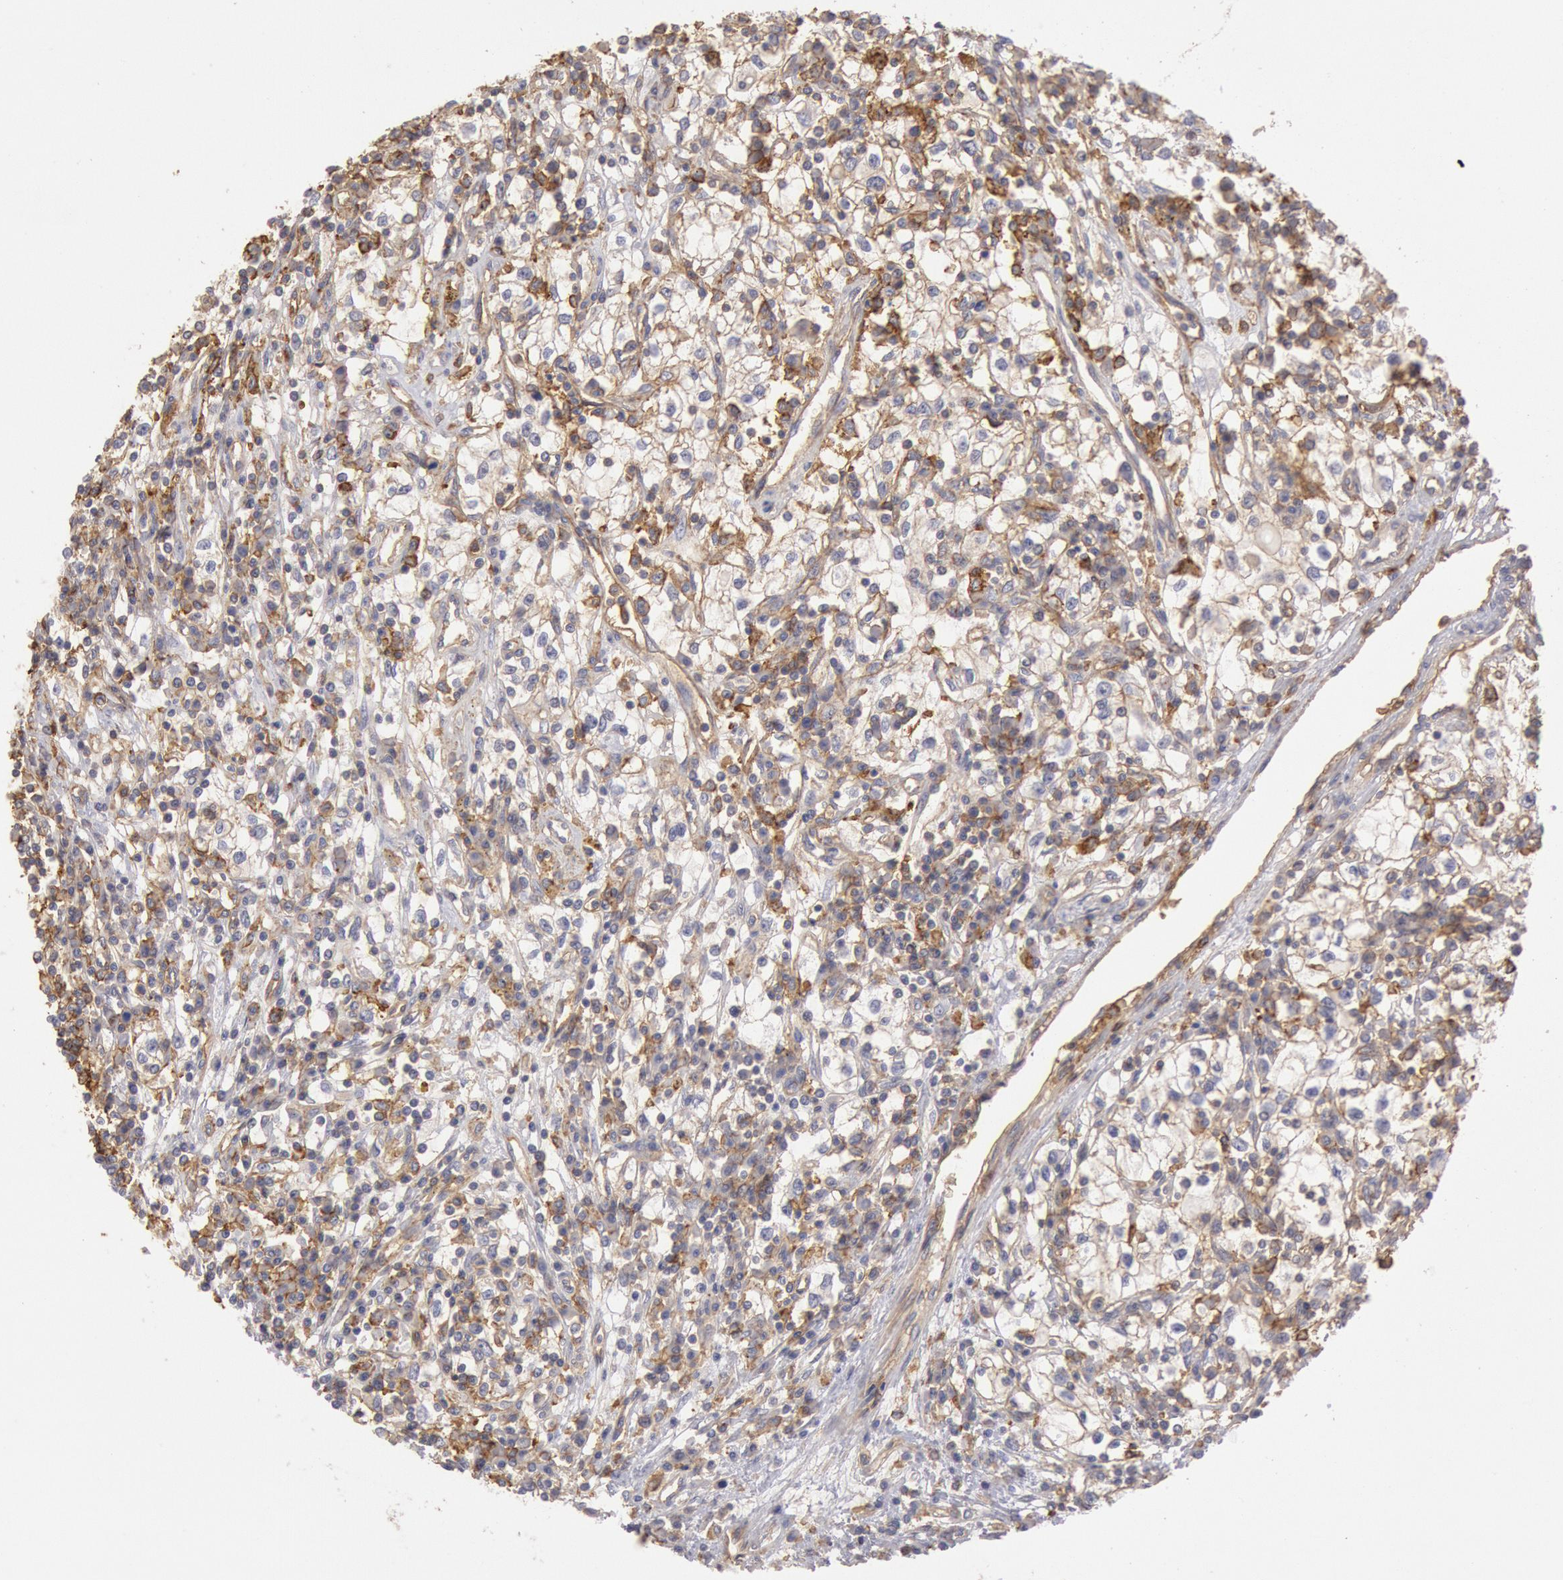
{"staining": {"intensity": "moderate", "quantity": "<25%", "location": "cytoplasmic/membranous"}, "tissue": "renal cancer", "cell_type": "Tumor cells", "image_type": "cancer", "snomed": [{"axis": "morphology", "description": "Adenocarcinoma, NOS"}, {"axis": "topography", "description": "Kidney"}], "caption": "The photomicrograph shows immunohistochemical staining of renal cancer. There is moderate cytoplasmic/membranous positivity is present in approximately <25% of tumor cells. The staining was performed using DAB (3,3'-diaminobenzidine) to visualize the protein expression in brown, while the nuclei were stained in blue with hematoxylin (Magnification: 20x).", "gene": "SNAP23", "patient": {"sex": "male", "age": 82}}